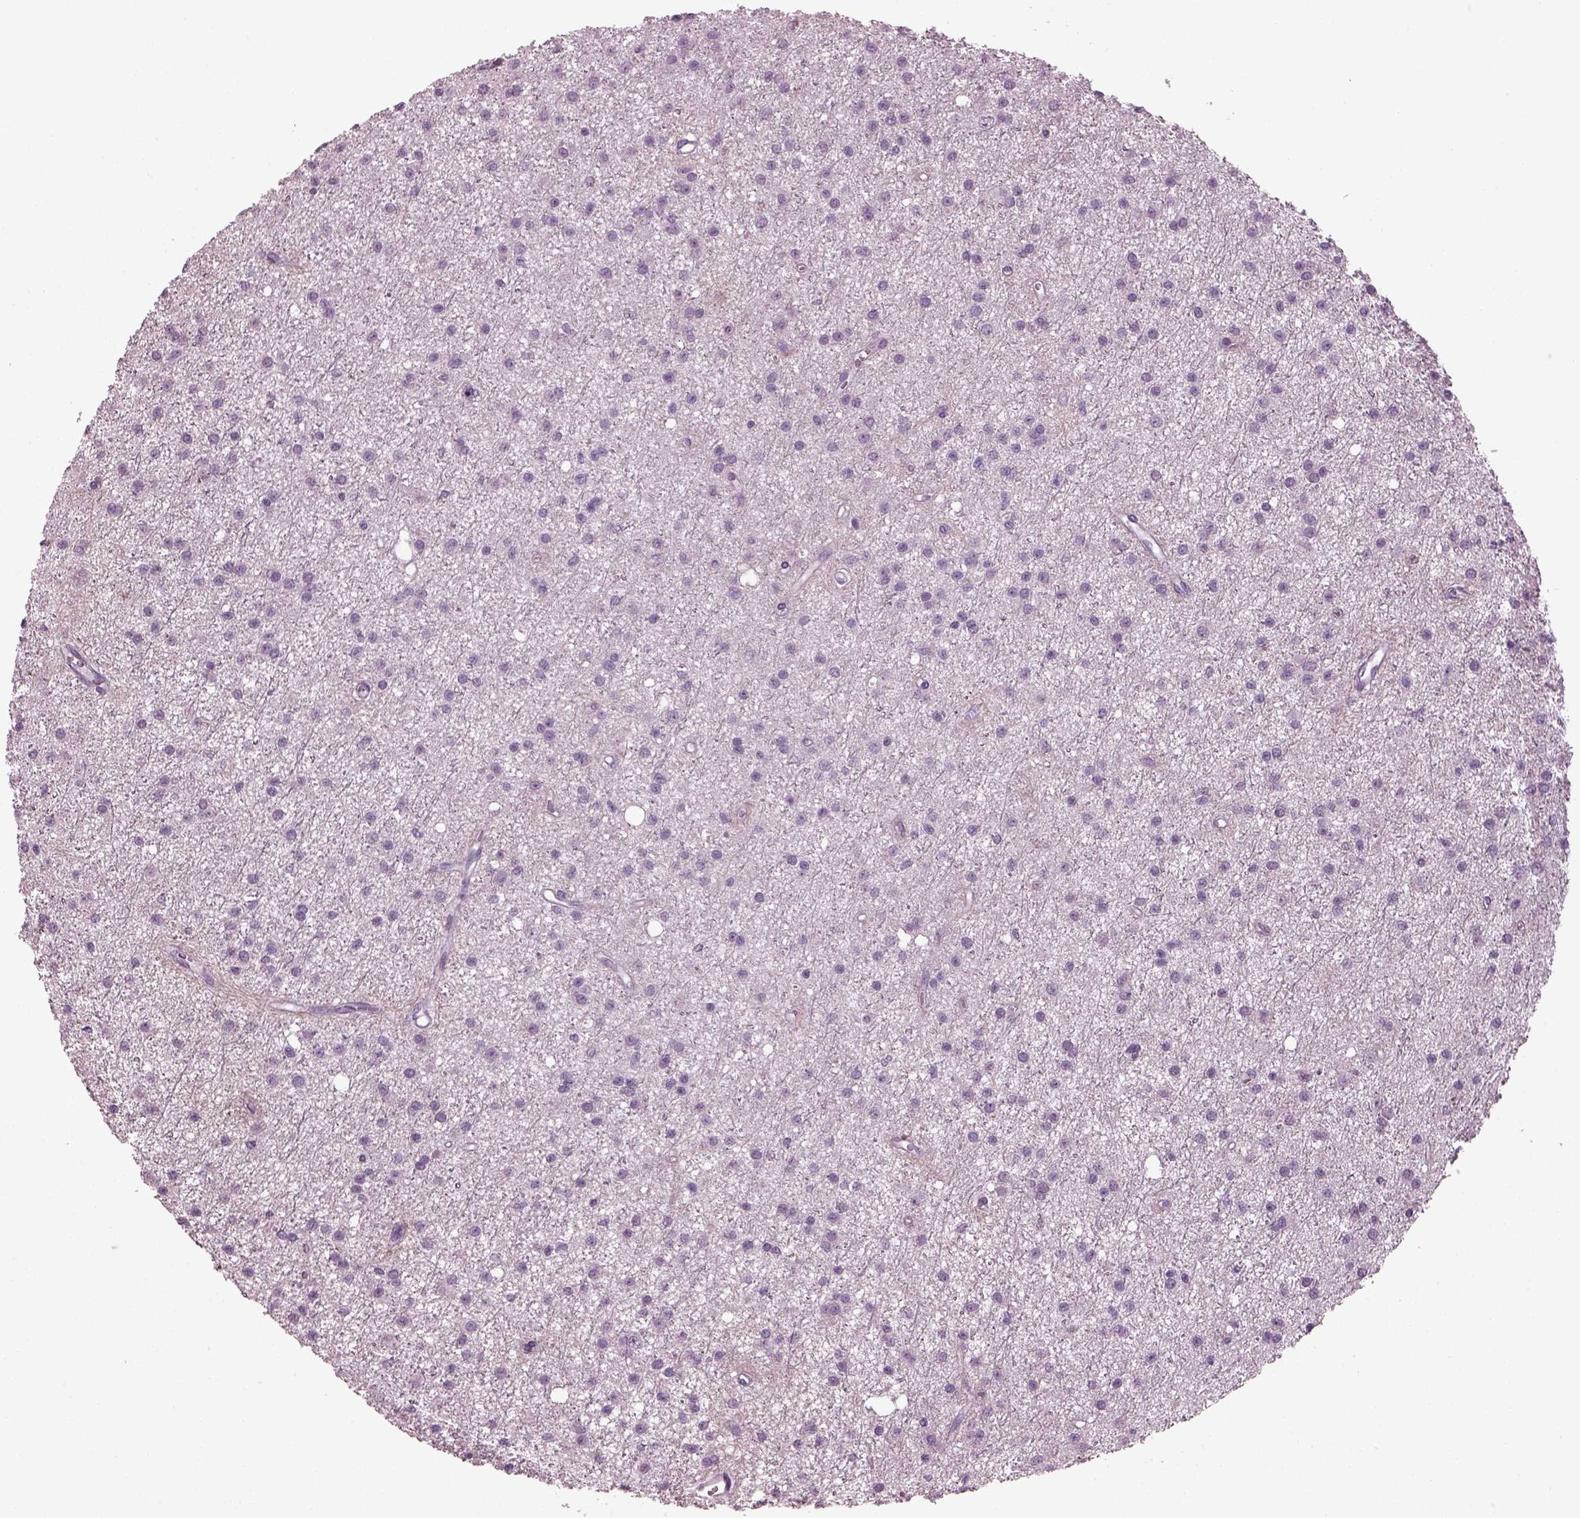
{"staining": {"intensity": "negative", "quantity": "none", "location": "none"}, "tissue": "glioma", "cell_type": "Tumor cells", "image_type": "cancer", "snomed": [{"axis": "morphology", "description": "Glioma, malignant, Low grade"}, {"axis": "topography", "description": "Brain"}], "caption": "Immunohistochemistry (IHC) photomicrograph of neoplastic tissue: human malignant low-grade glioma stained with DAB (3,3'-diaminobenzidine) displays no significant protein positivity in tumor cells.", "gene": "PDC", "patient": {"sex": "male", "age": 27}}